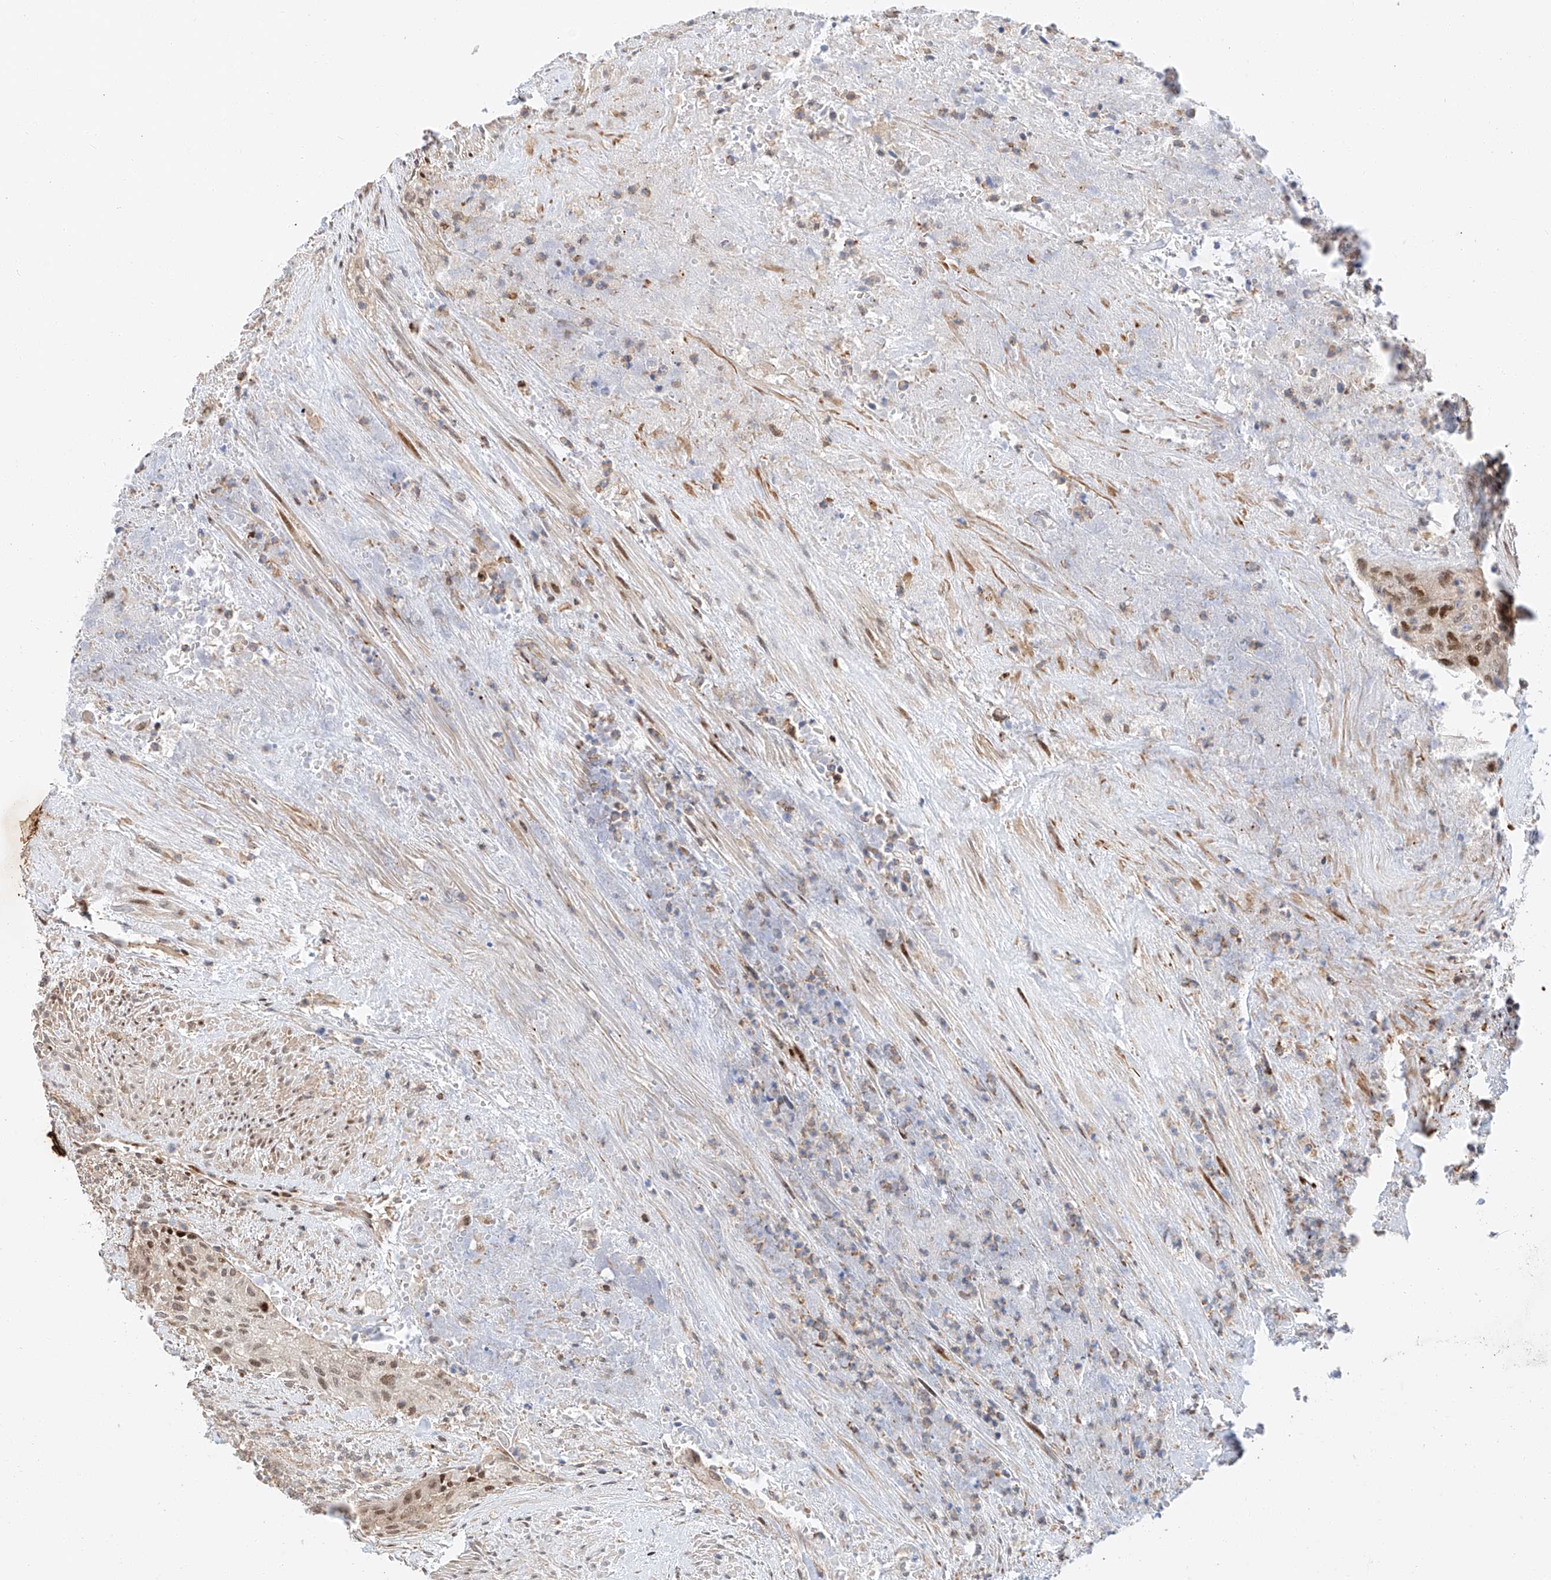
{"staining": {"intensity": "moderate", "quantity": ">75%", "location": "nuclear"}, "tissue": "urothelial cancer", "cell_type": "Tumor cells", "image_type": "cancer", "snomed": [{"axis": "morphology", "description": "Urothelial carcinoma, High grade"}, {"axis": "topography", "description": "Urinary bladder"}], "caption": "Immunohistochemical staining of high-grade urothelial carcinoma demonstrates moderate nuclear protein positivity in approximately >75% of tumor cells. (DAB (3,3'-diaminobenzidine) IHC, brown staining for protein, blue staining for nuclei).", "gene": "HDAC9", "patient": {"sex": "male", "age": 35}}